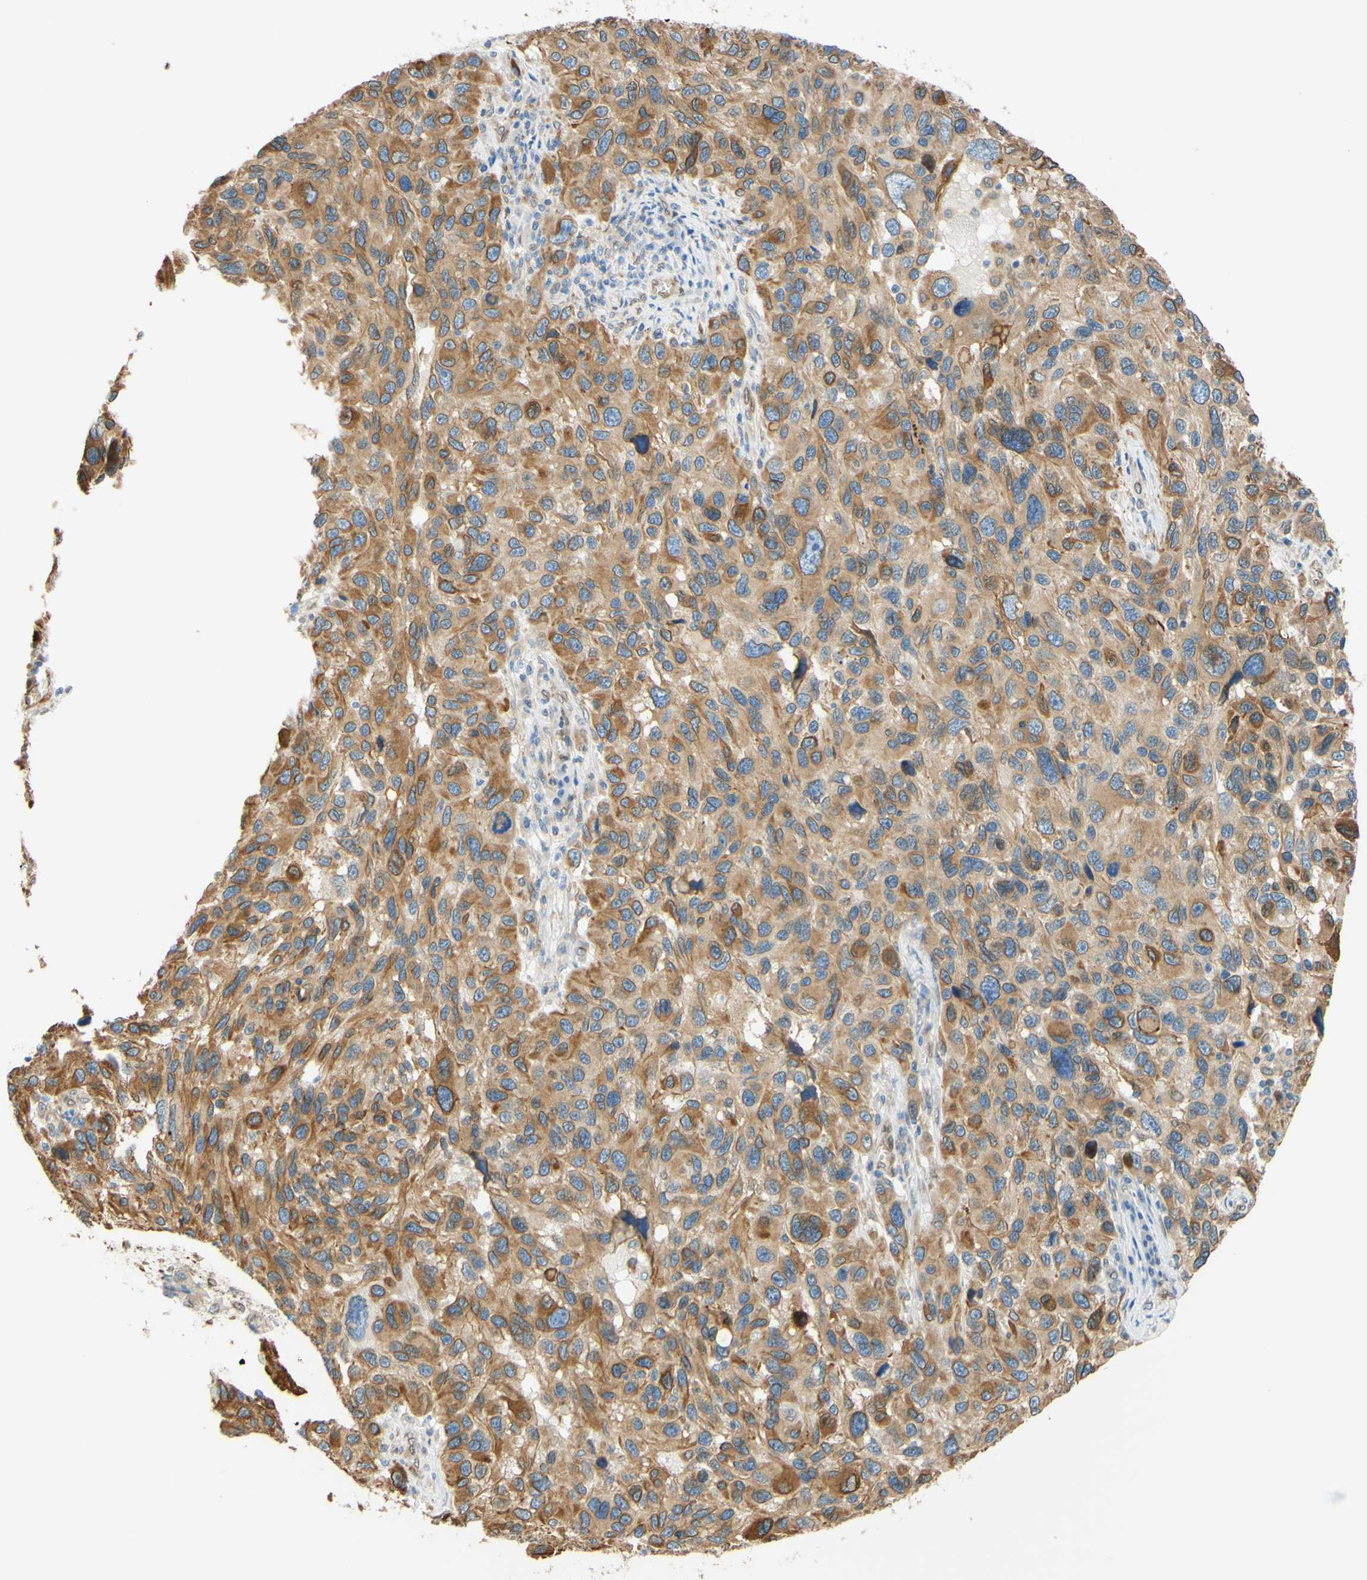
{"staining": {"intensity": "moderate", "quantity": ">75%", "location": "cytoplasmic/membranous,nuclear"}, "tissue": "melanoma", "cell_type": "Tumor cells", "image_type": "cancer", "snomed": [{"axis": "morphology", "description": "Malignant melanoma, NOS"}, {"axis": "topography", "description": "Skin"}], "caption": "Human malignant melanoma stained with a protein marker displays moderate staining in tumor cells.", "gene": "ENDOD1", "patient": {"sex": "male", "age": 53}}